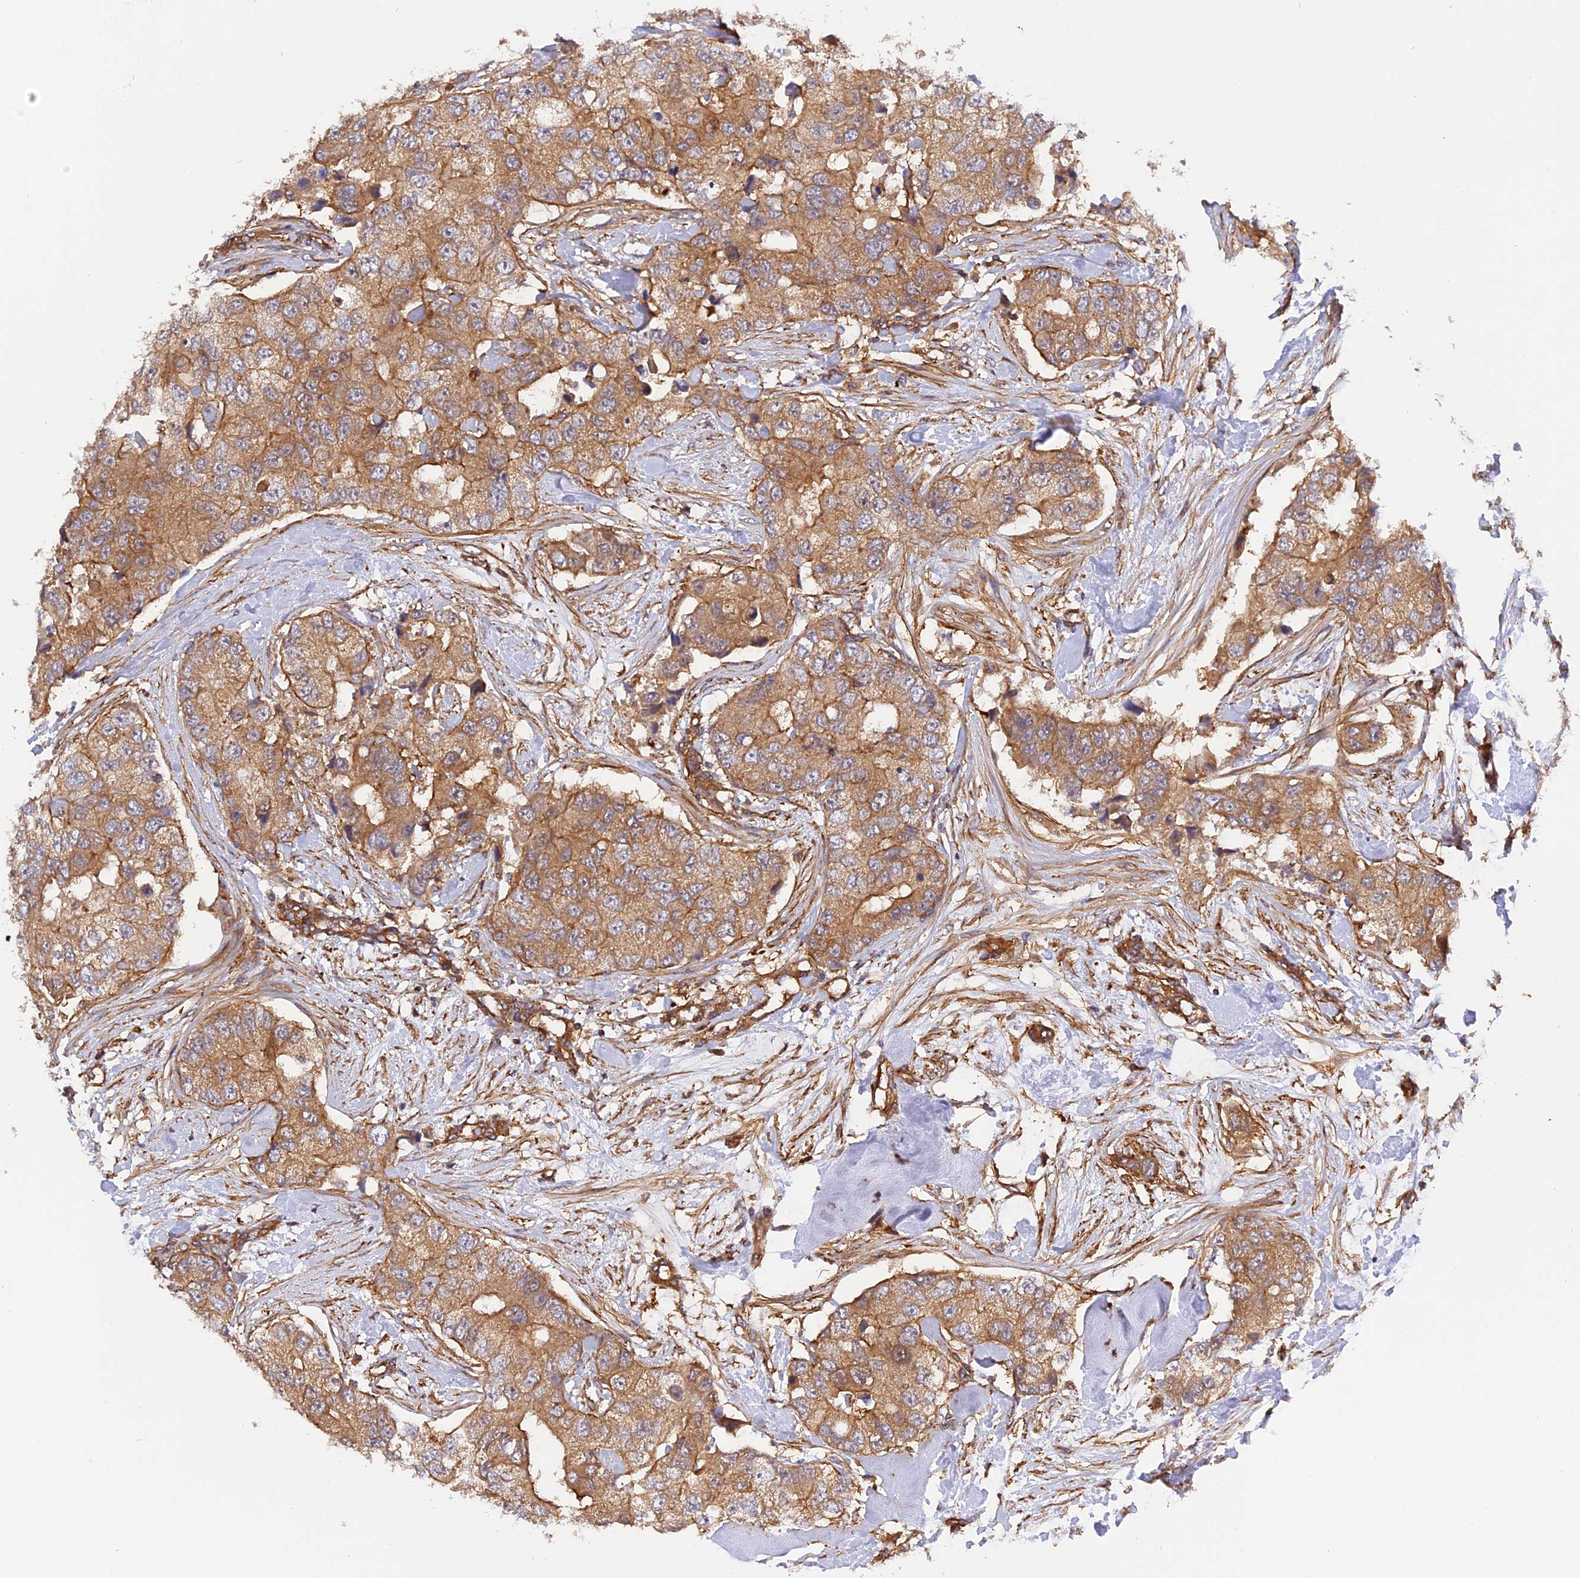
{"staining": {"intensity": "moderate", "quantity": ">75%", "location": "cytoplasmic/membranous"}, "tissue": "breast cancer", "cell_type": "Tumor cells", "image_type": "cancer", "snomed": [{"axis": "morphology", "description": "Duct carcinoma"}, {"axis": "topography", "description": "Breast"}], "caption": "Breast cancer (intraductal carcinoma) was stained to show a protein in brown. There is medium levels of moderate cytoplasmic/membranous staining in about >75% of tumor cells.", "gene": "C5orf22", "patient": {"sex": "female", "age": 62}}